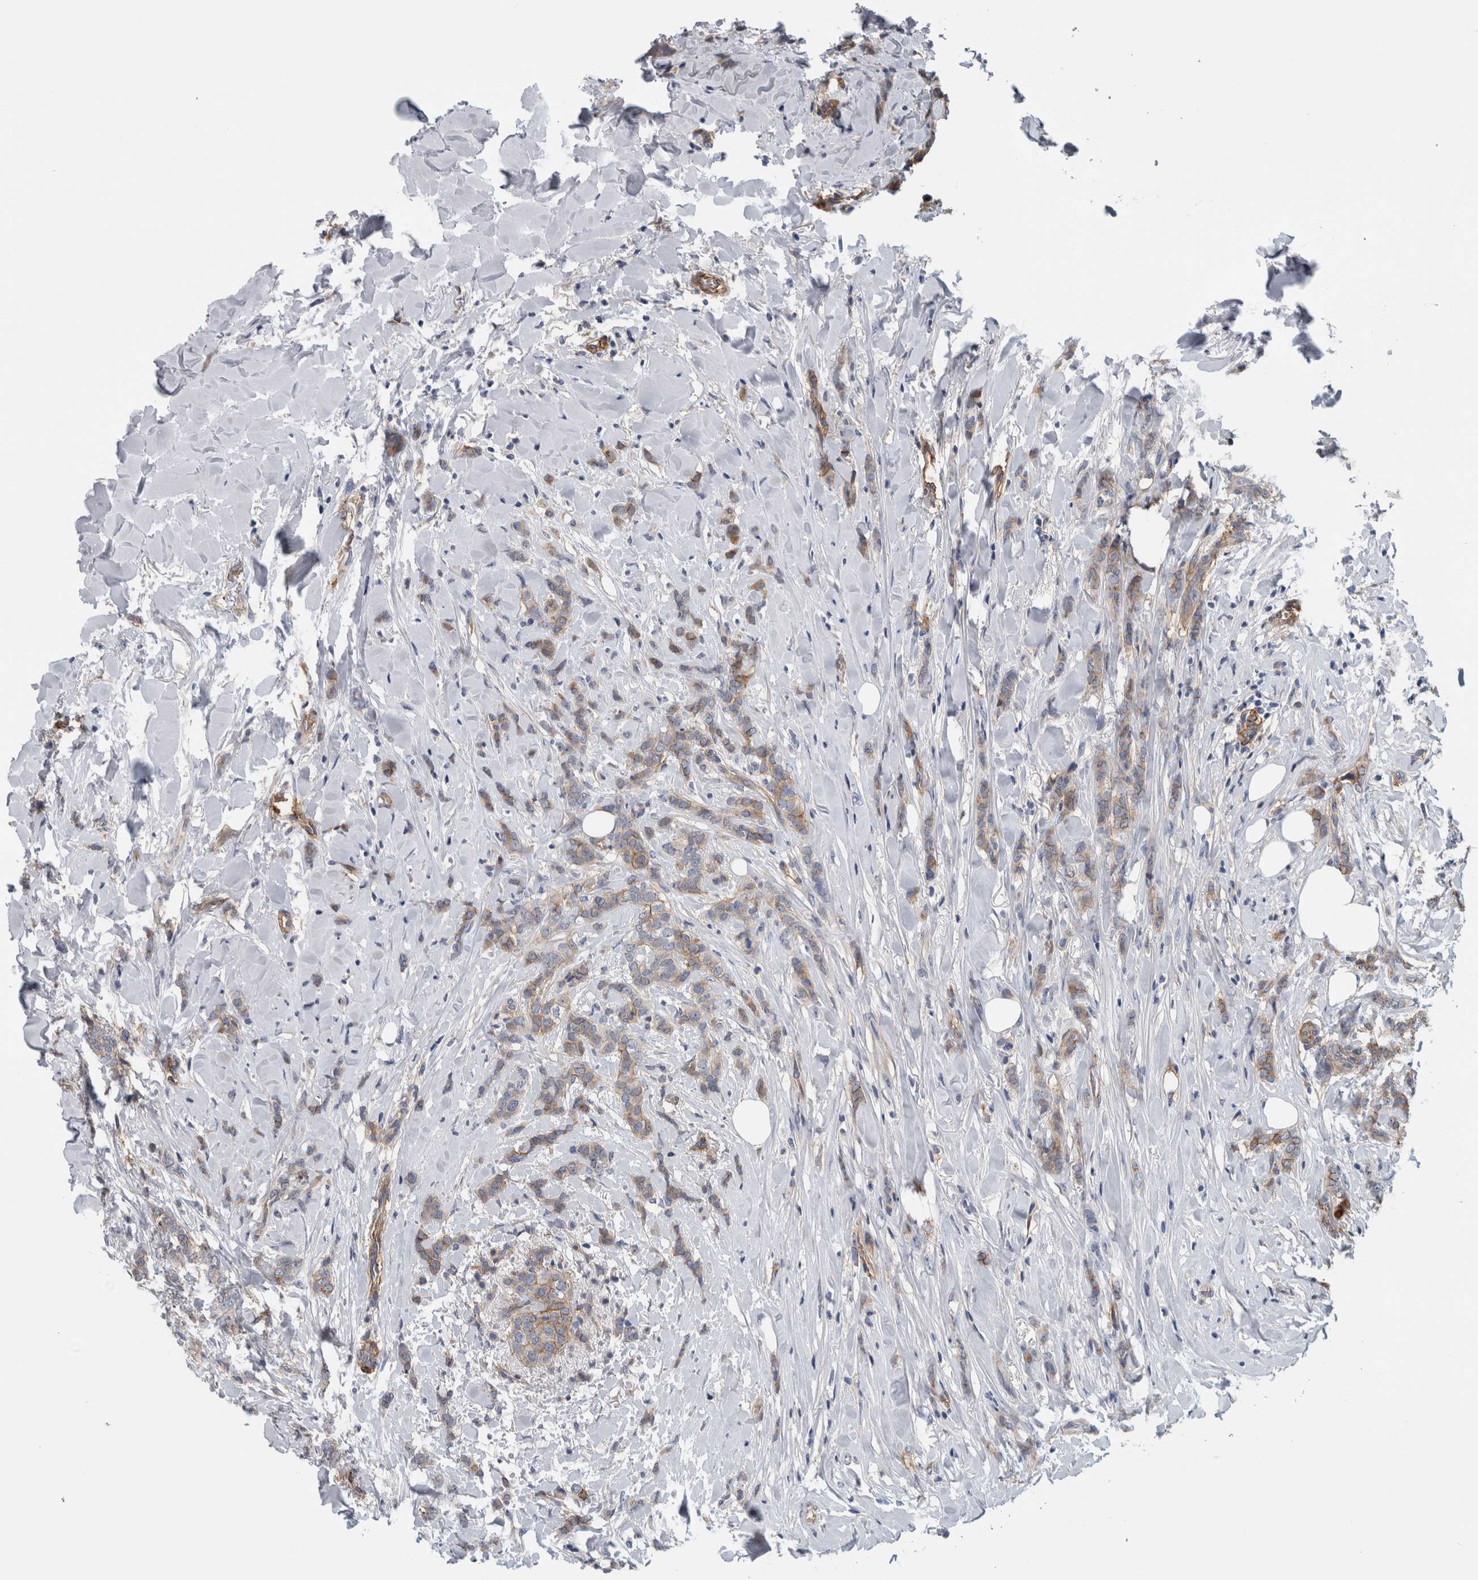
{"staining": {"intensity": "moderate", "quantity": ">75%", "location": "cytoplasmic/membranous"}, "tissue": "breast cancer", "cell_type": "Tumor cells", "image_type": "cancer", "snomed": [{"axis": "morphology", "description": "Lobular carcinoma"}, {"axis": "topography", "description": "Skin"}, {"axis": "topography", "description": "Breast"}], "caption": "Approximately >75% of tumor cells in breast lobular carcinoma show moderate cytoplasmic/membranous protein staining as visualized by brown immunohistochemical staining.", "gene": "CD59", "patient": {"sex": "female", "age": 46}}